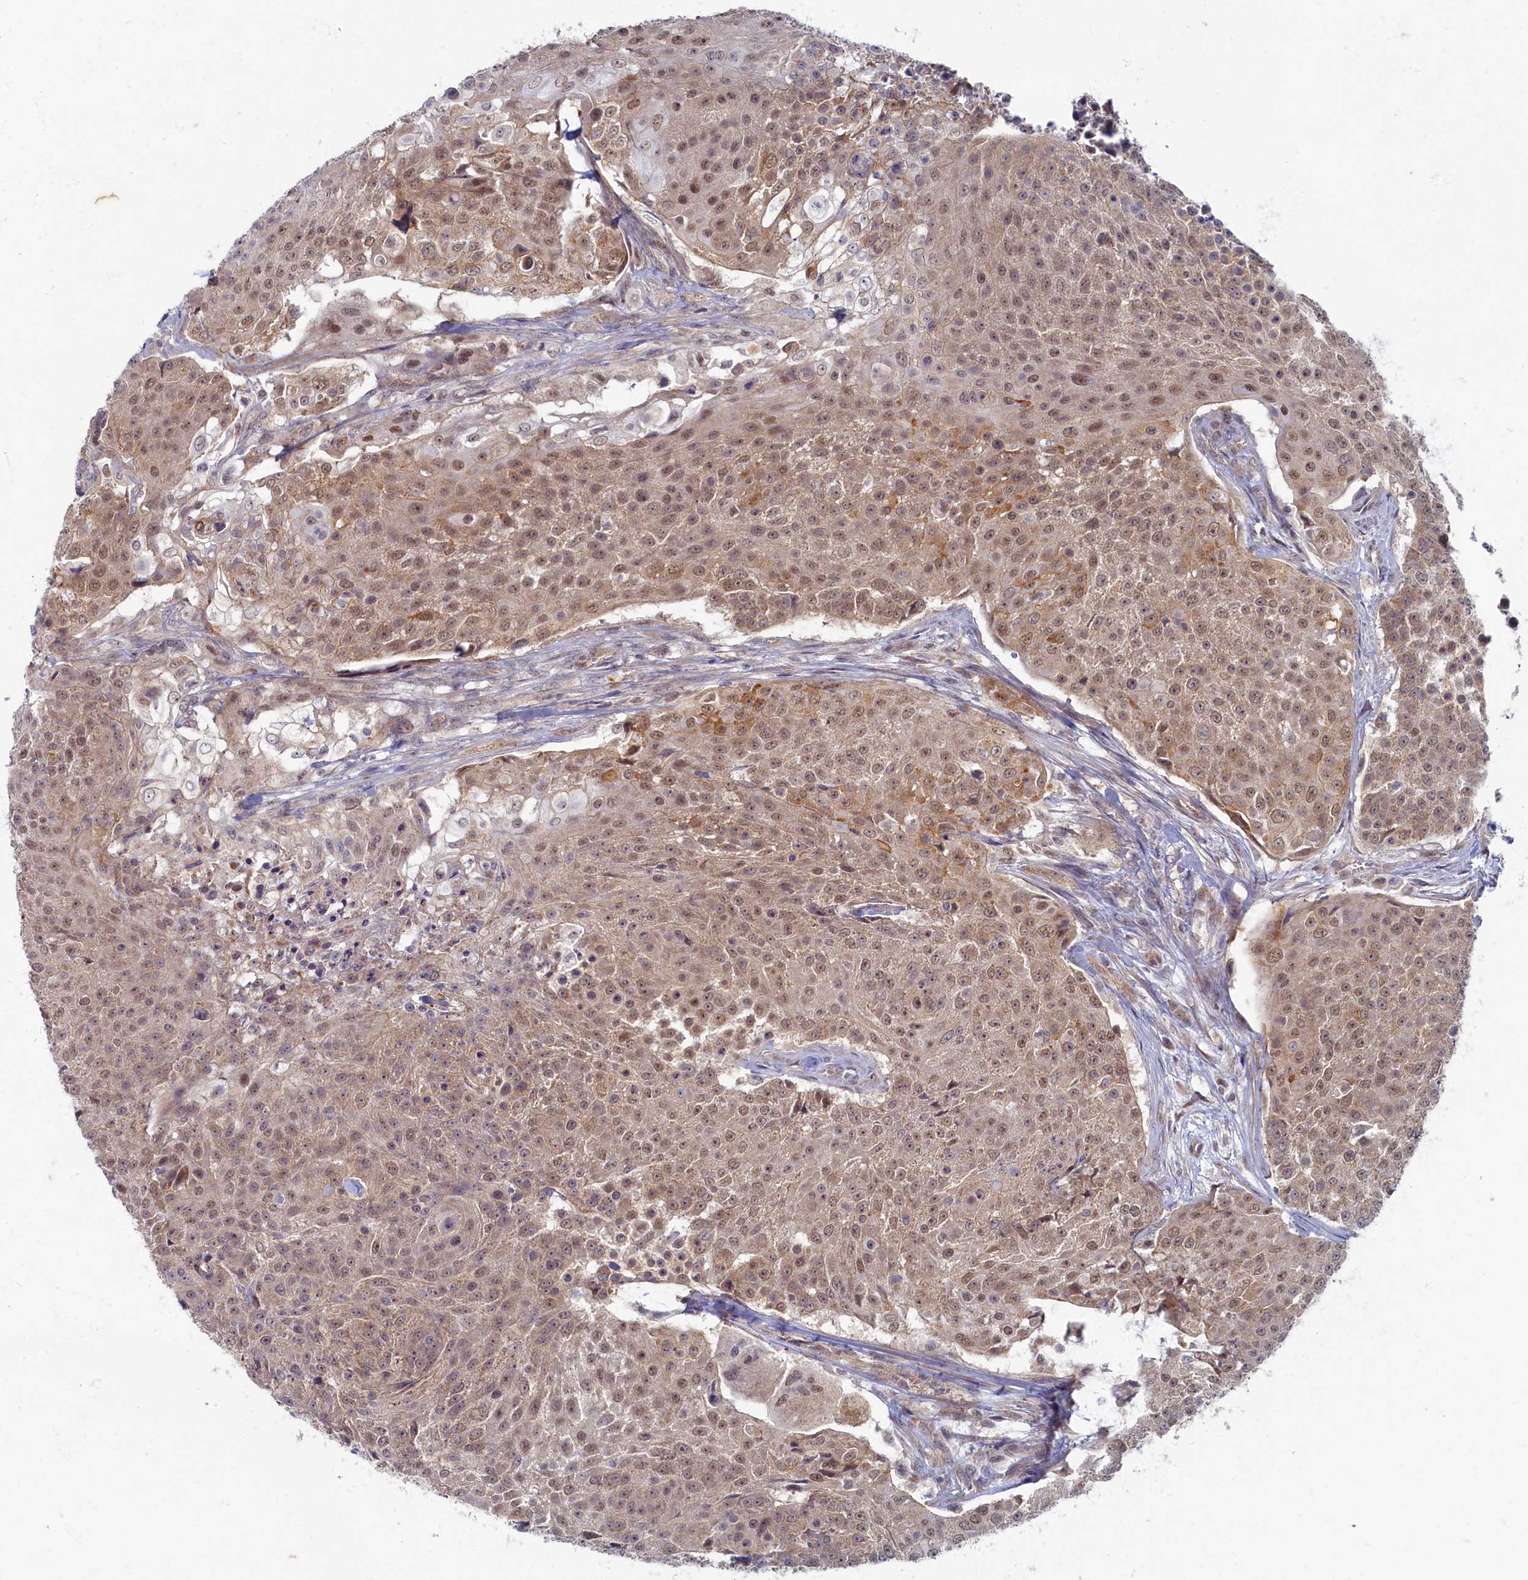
{"staining": {"intensity": "weak", "quantity": ">75%", "location": "cytoplasmic/membranous,nuclear"}, "tissue": "urothelial cancer", "cell_type": "Tumor cells", "image_type": "cancer", "snomed": [{"axis": "morphology", "description": "Urothelial carcinoma, High grade"}, {"axis": "topography", "description": "Urinary bladder"}], "caption": "The immunohistochemical stain labels weak cytoplasmic/membranous and nuclear staining in tumor cells of urothelial cancer tissue.", "gene": "WDR59", "patient": {"sex": "female", "age": 63}}